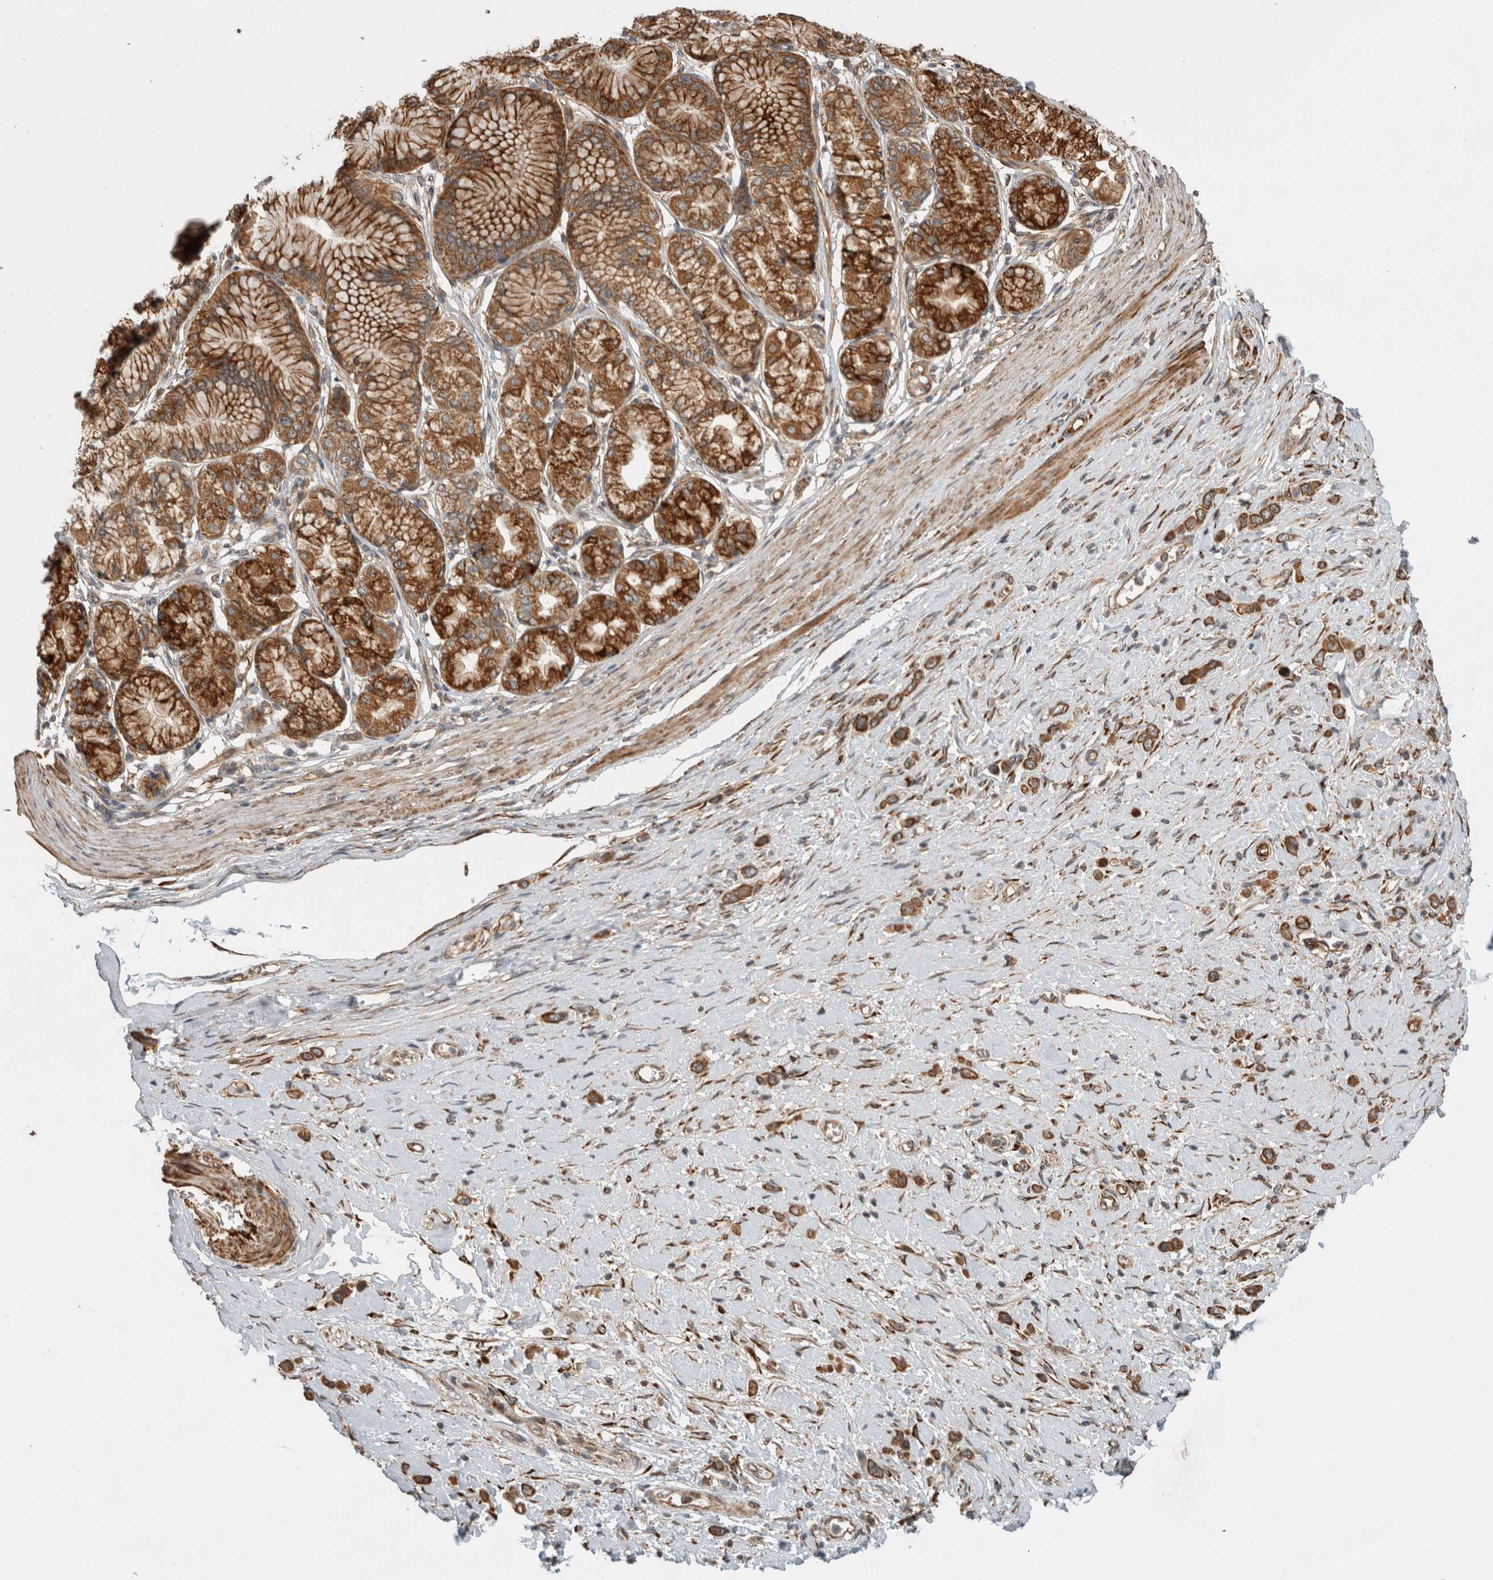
{"staining": {"intensity": "strong", "quantity": ">75%", "location": "cytoplasmic/membranous"}, "tissue": "stomach cancer", "cell_type": "Tumor cells", "image_type": "cancer", "snomed": [{"axis": "morphology", "description": "Adenocarcinoma, NOS"}, {"axis": "topography", "description": "Stomach"}], "caption": "Immunohistochemistry of adenocarcinoma (stomach) shows high levels of strong cytoplasmic/membranous expression in approximately >75% of tumor cells.", "gene": "TUBD1", "patient": {"sex": "female", "age": 65}}